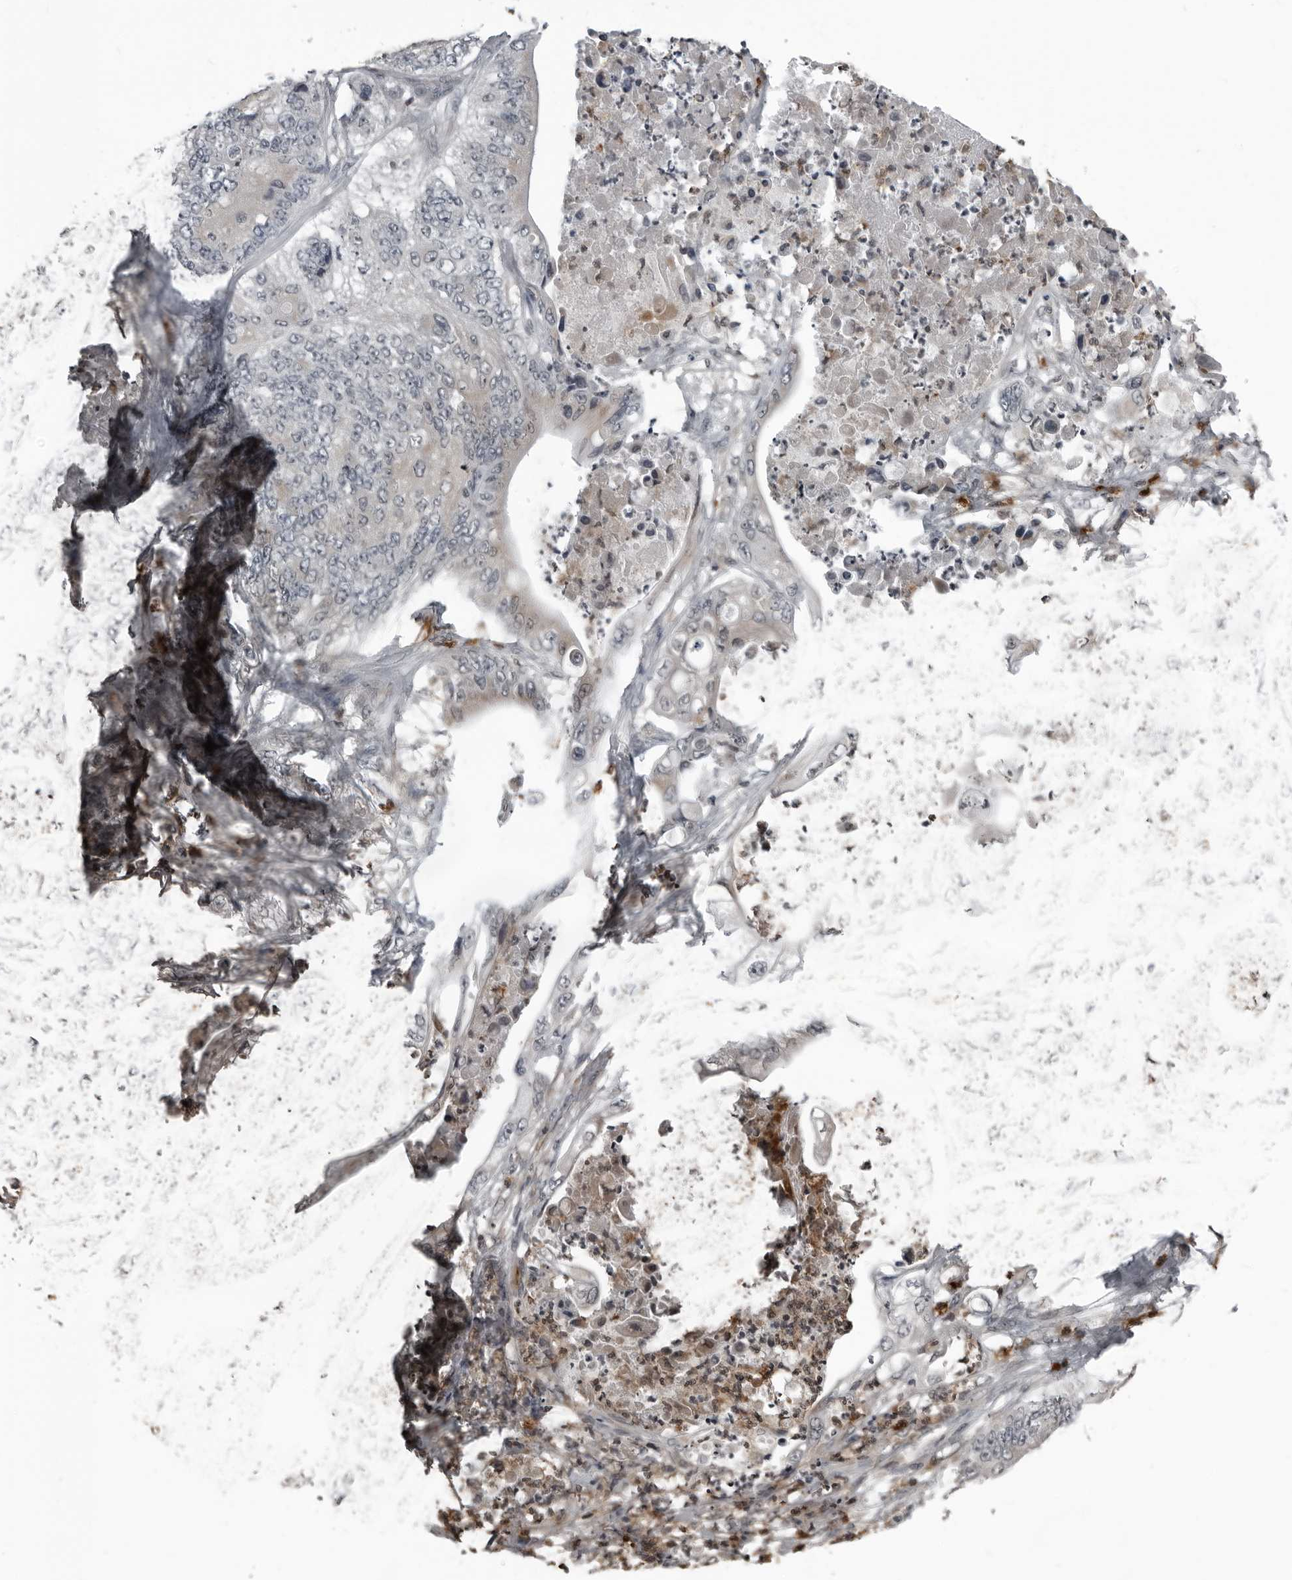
{"staining": {"intensity": "weak", "quantity": "25%-75%", "location": "cytoplasmic/membranous,nuclear"}, "tissue": "stomach cancer", "cell_type": "Tumor cells", "image_type": "cancer", "snomed": [{"axis": "morphology", "description": "Adenocarcinoma, NOS"}, {"axis": "topography", "description": "Stomach"}], "caption": "Stomach cancer tissue demonstrates weak cytoplasmic/membranous and nuclear expression in about 25%-75% of tumor cells, visualized by immunohistochemistry. (brown staining indicates protein expression, while blue staining denotes nuclei).", "gene": "RTCA", "patient": {"sex": "female", "age": 73}}